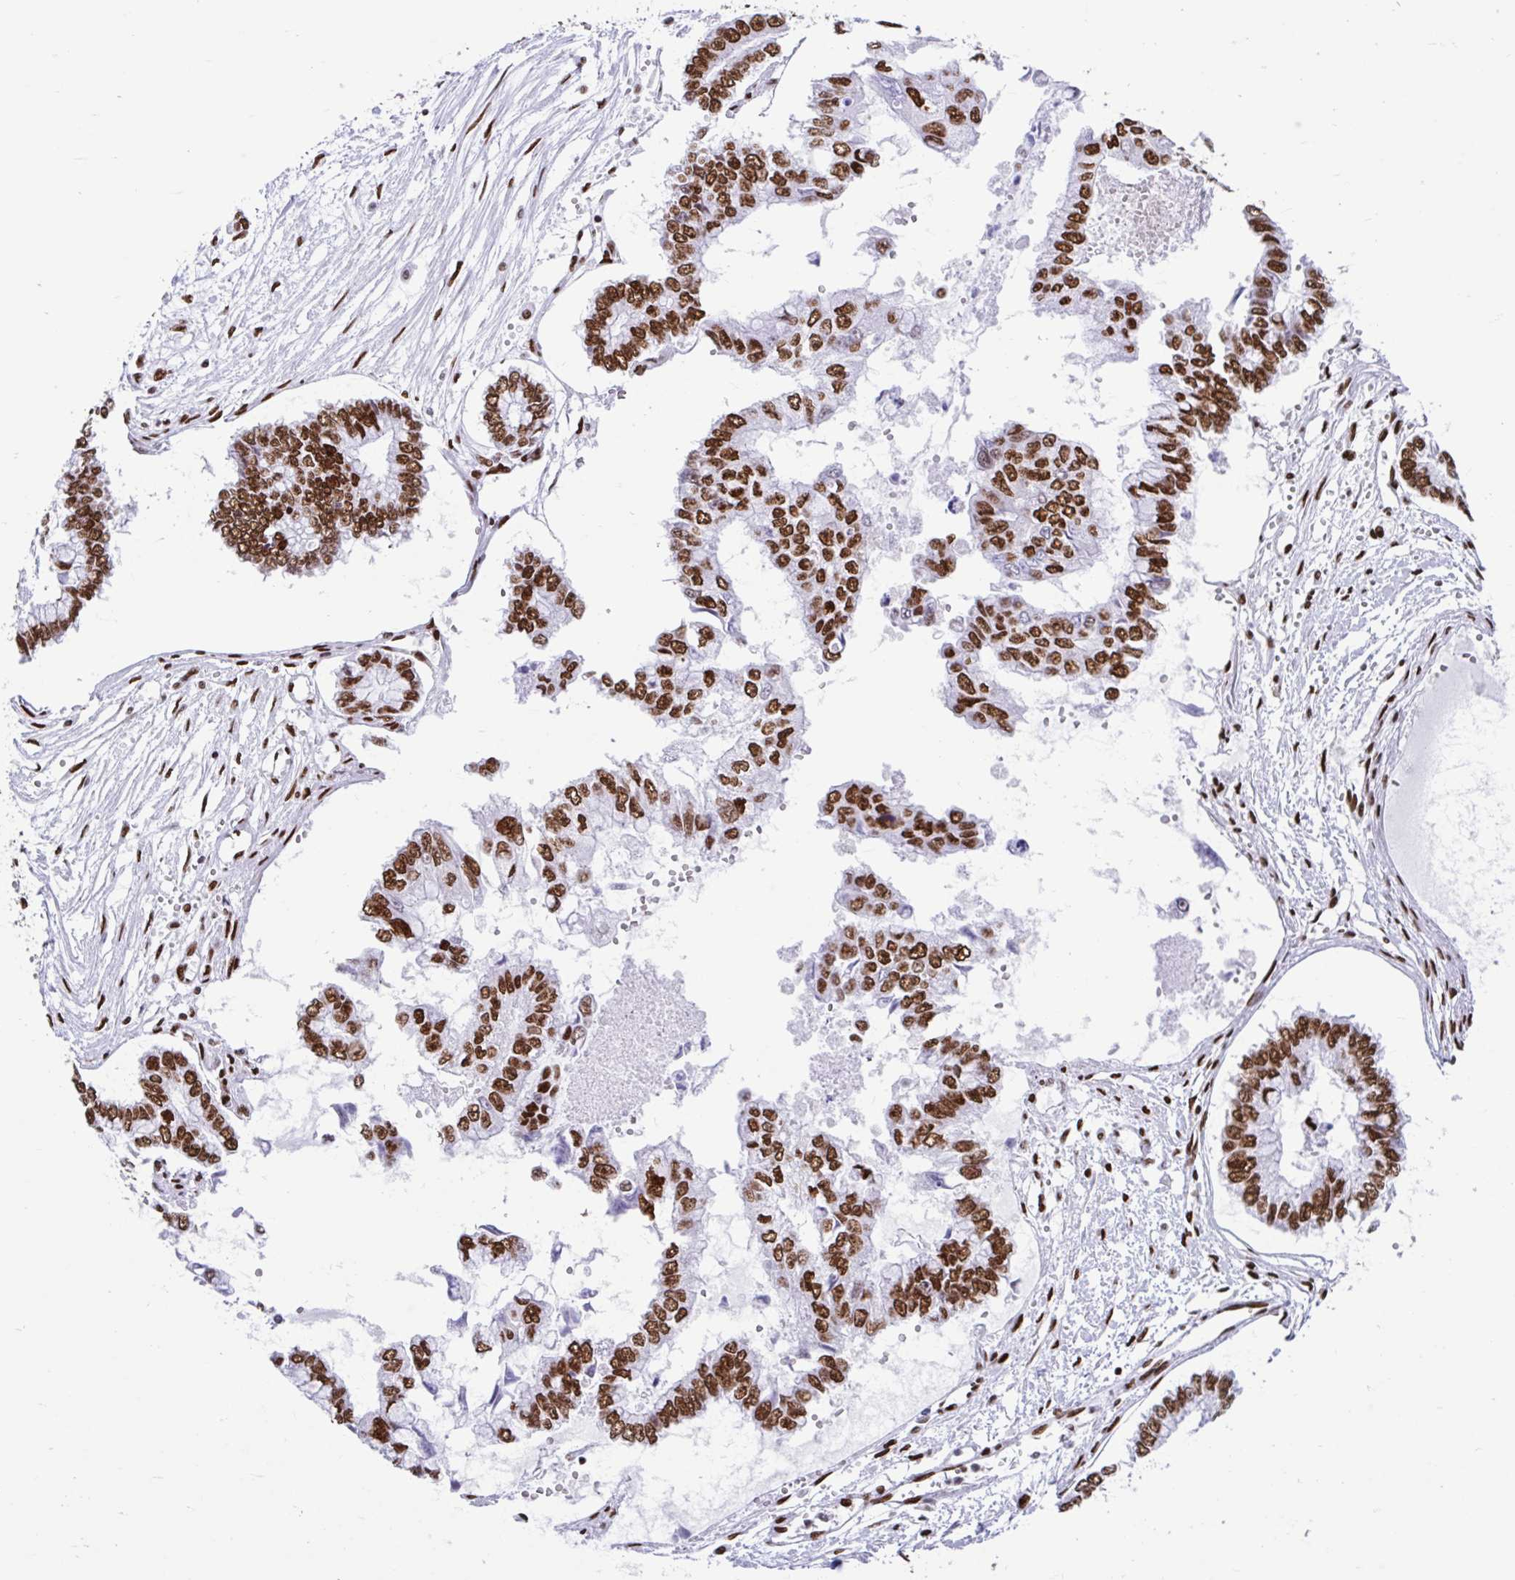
{"staining": {"intensity": "strong", "quantity": ">75%", "location": "nuclear"}, "tissue": "ovarian cancer", "cell_type": "Tumor cells", "image_type": "cancer", "snomed": [{"axis": "morphology", "description": "Cystadenocarcinoma, mucinous, NOS"}, {"axis": "topography", "description": "Ovary"}], "caption": "High-magnification brightfield microscopy of ovarian mucinous cystadenocarcinoma stained with DAB (3,3'-diaminobenzidine) (brown) and counterstained with hematoxylin (blue). tumor cells exhibit strong nuclear expression is identified in about>75% of cells.", "gene": "KHDRBS1", "patient": {"sex": "female", "age": 72}}